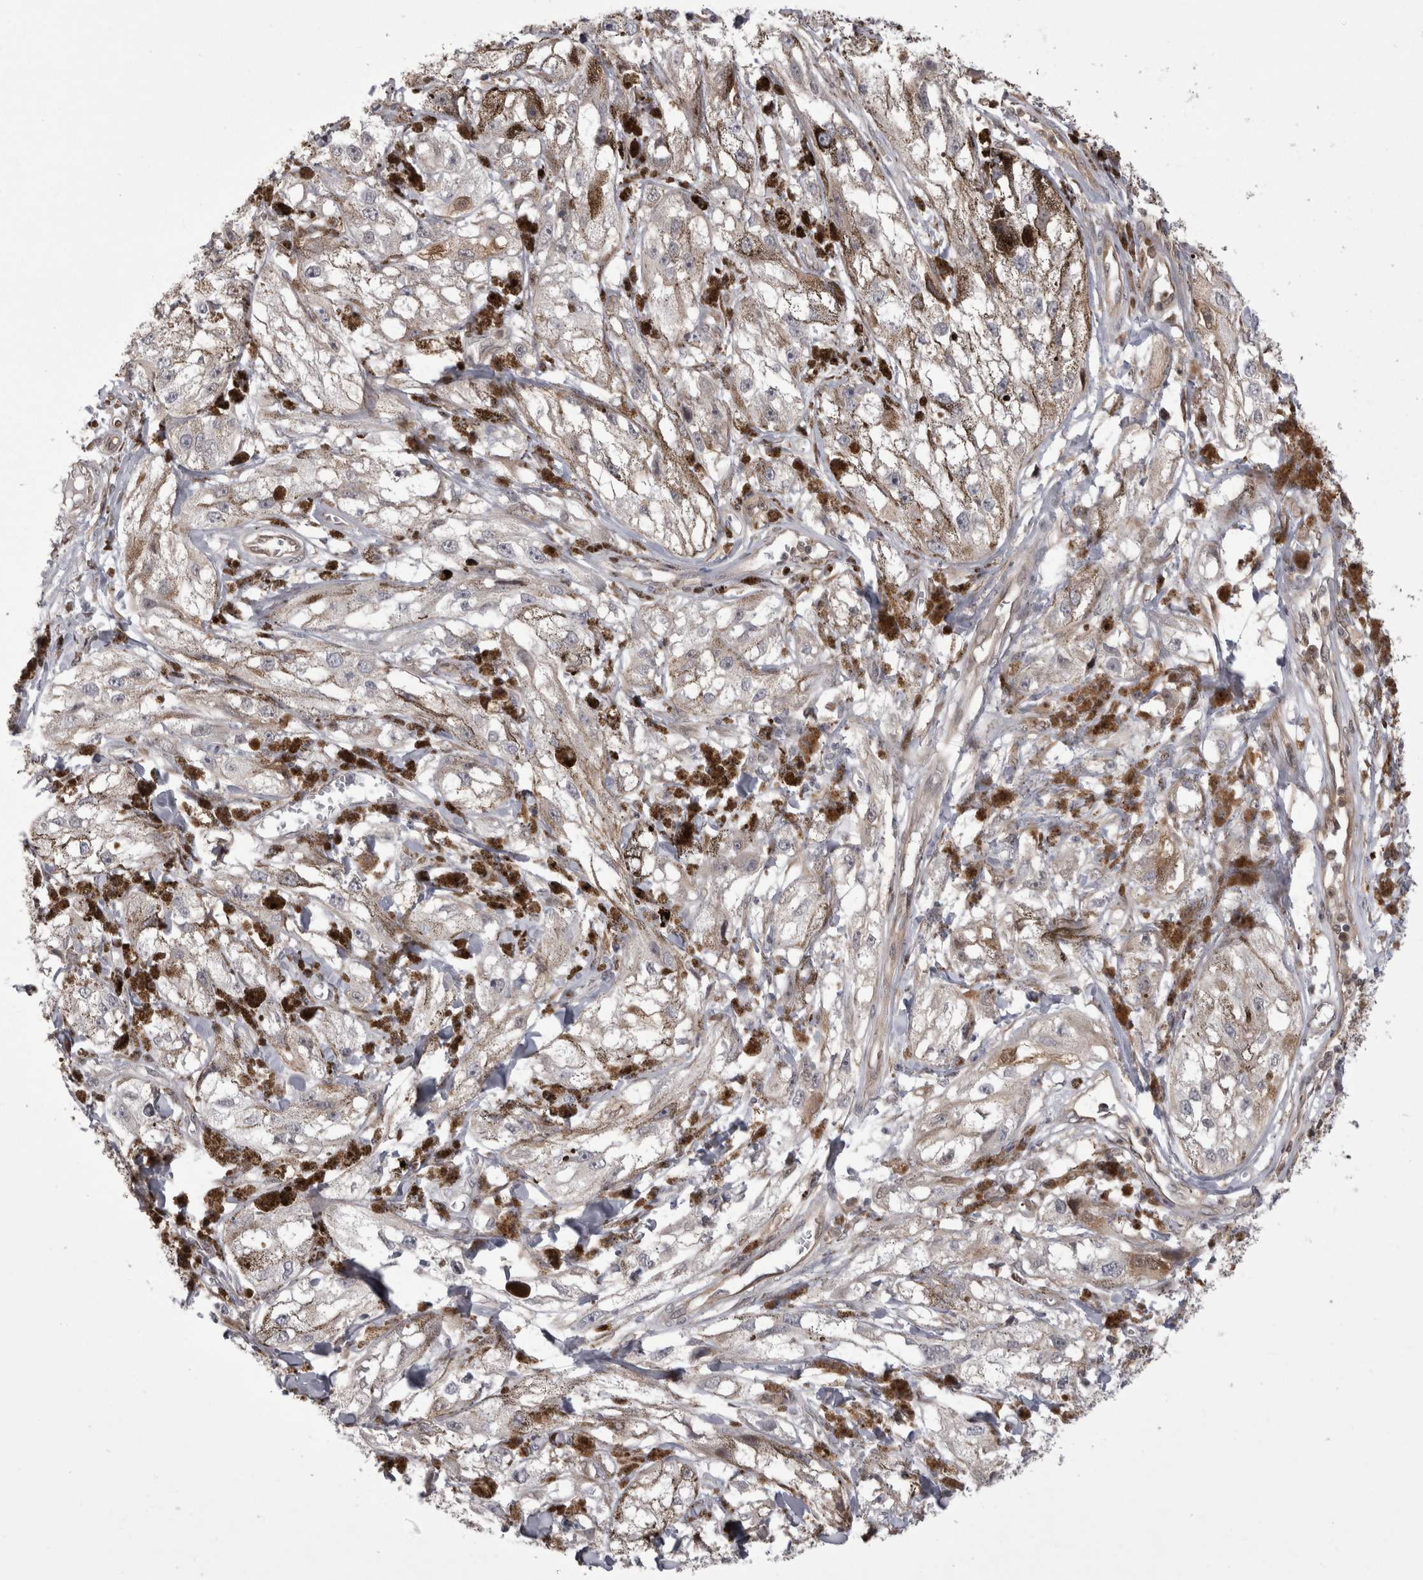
{"staining": {"intensity": "negative", "quantity": "none", "location": "none"}, "tissue": "melanoma", "cell_type": "Tumor cells", "image_type": "cancer", "snomed": [{"axis": "morphology", "description": "Malignant melanoma, NOS"}, {"axis": "topography", "description": "Skin"}], "caption": "Immunohistochemistry histopathology image of human malignant melanoma stained for a protein (brown), which exhibits no expression in tumor cells.", "gene": "CHIC2", "patient": {"sex": "male", "age": 88}}